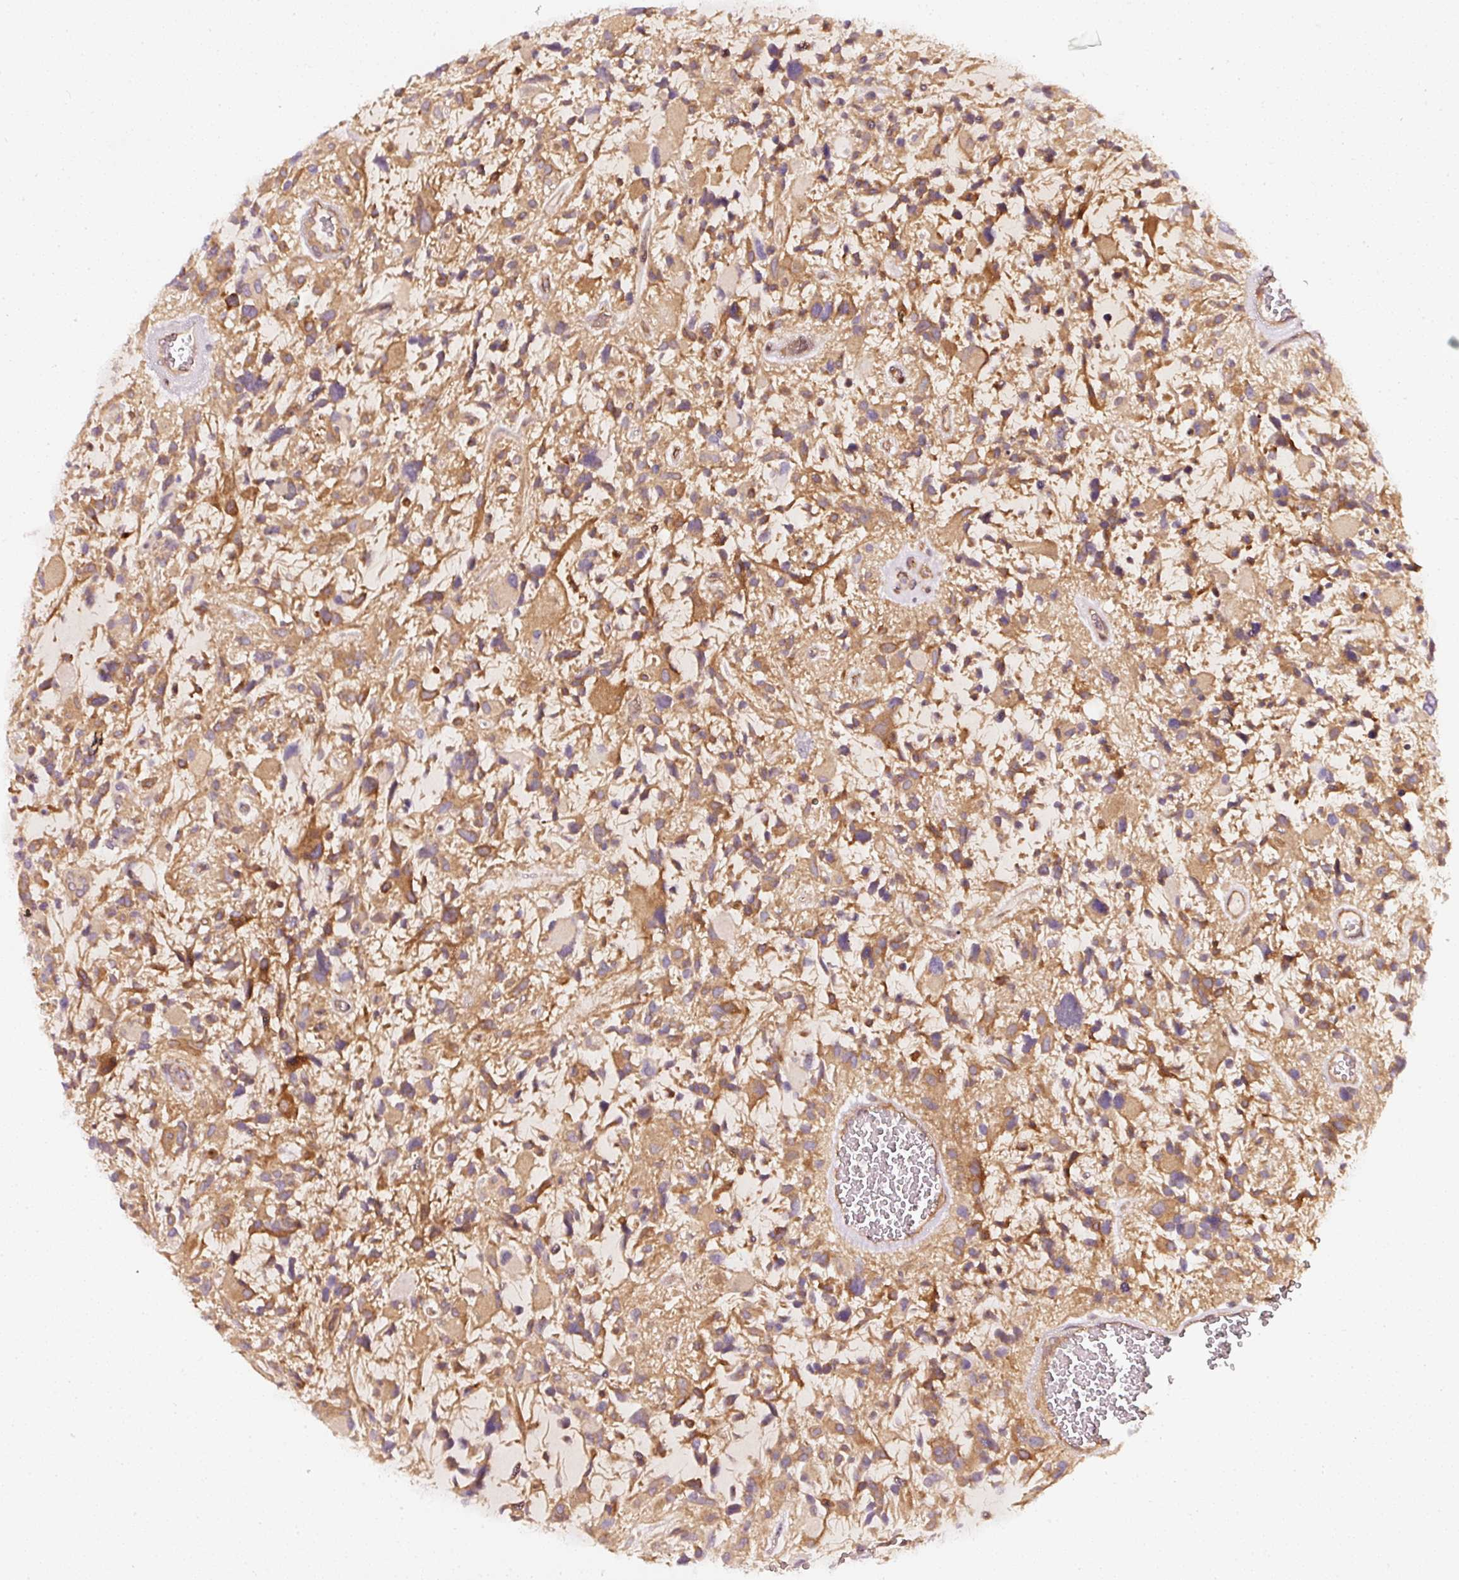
{"staining": {"intensity": "moderate", "quantity": ">75%", "location": "cytoplasmic/membranous"}, "tissue": "glioma", "cell_type": "Tumor cells", "image_type": "cancer", "snomed": [{"axis": "morphology", "description": "Glioma, malignant, High grade"}, {"axis": "topography", "description": "Brain"}], "caption": "DAB (3,3'-diaminobenzidine) immunohistochemical staining of glioma displays moderate cytoplasmic/membranous protein staining in approximately >75% of tumor cells. The protein is shown in brown color, while the nuclei are stained blue.", "gene": "ASMTL", "patient": {"sex": "female", "age": 11}}